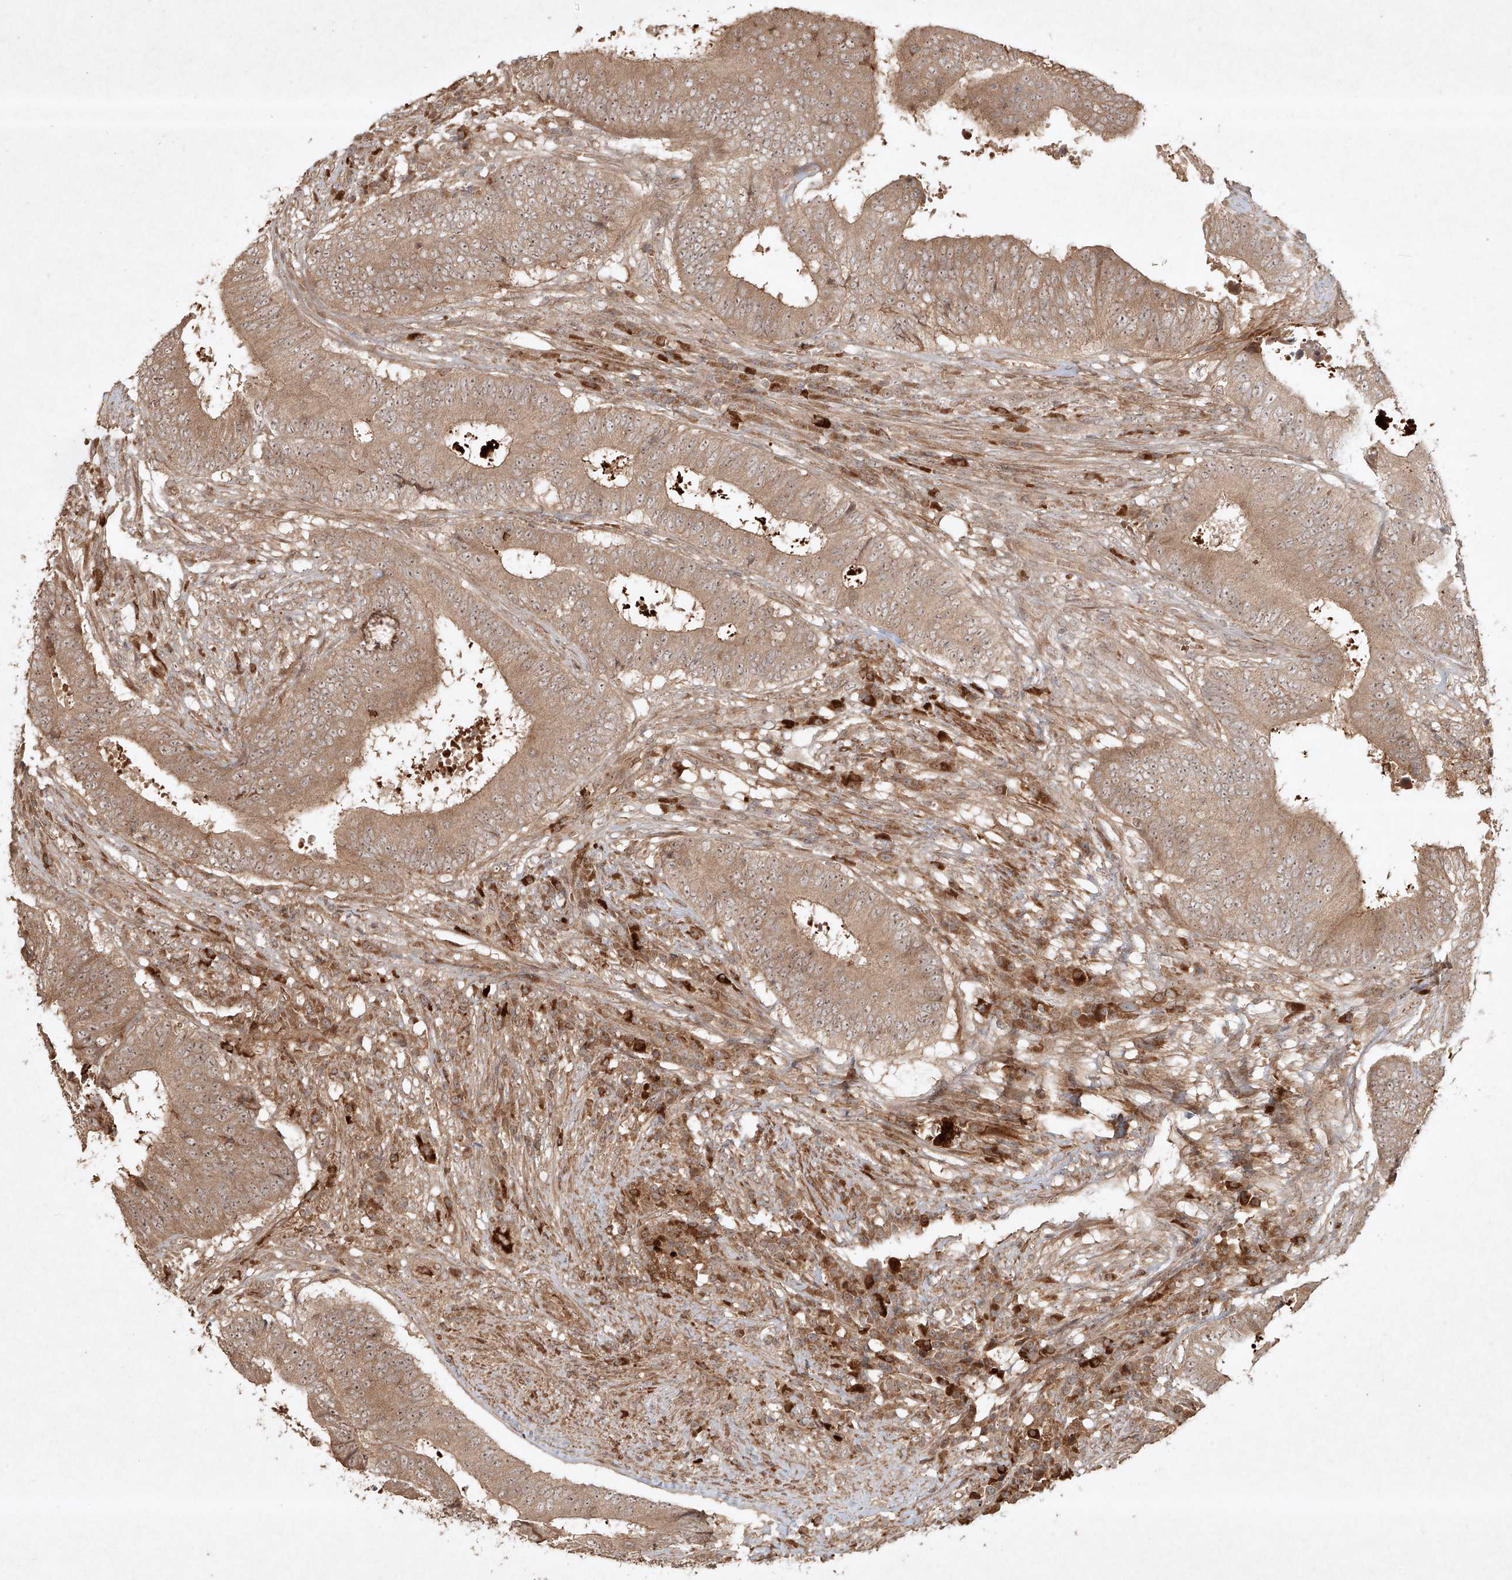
{"staining": {"intensity": "weak", "quantity": ">75%", "location": "cytoplasmic/membranous,nuclear"}, "tissue": "colorectal cancer", "cell_type": "Tumor cells", "image_type": "cancer", "snomed": [{"axis": "morphology", "description": "Adenocarcinoma, NOS"}, {"axis": "topography", "description": "Rectum"}], "caption": "Colorectal adenocarcinoma stained with DAB immunohistochemistry exhibits low levels of weak cytoplasmic/membranous and nuclear expression in approximately >75% of tumor cells. Immunohistochemistry stains the protein in brown and the nuclei are stained blue.", "gene": "CYYR1", "patient": {"sex": "male", "age": 72}}